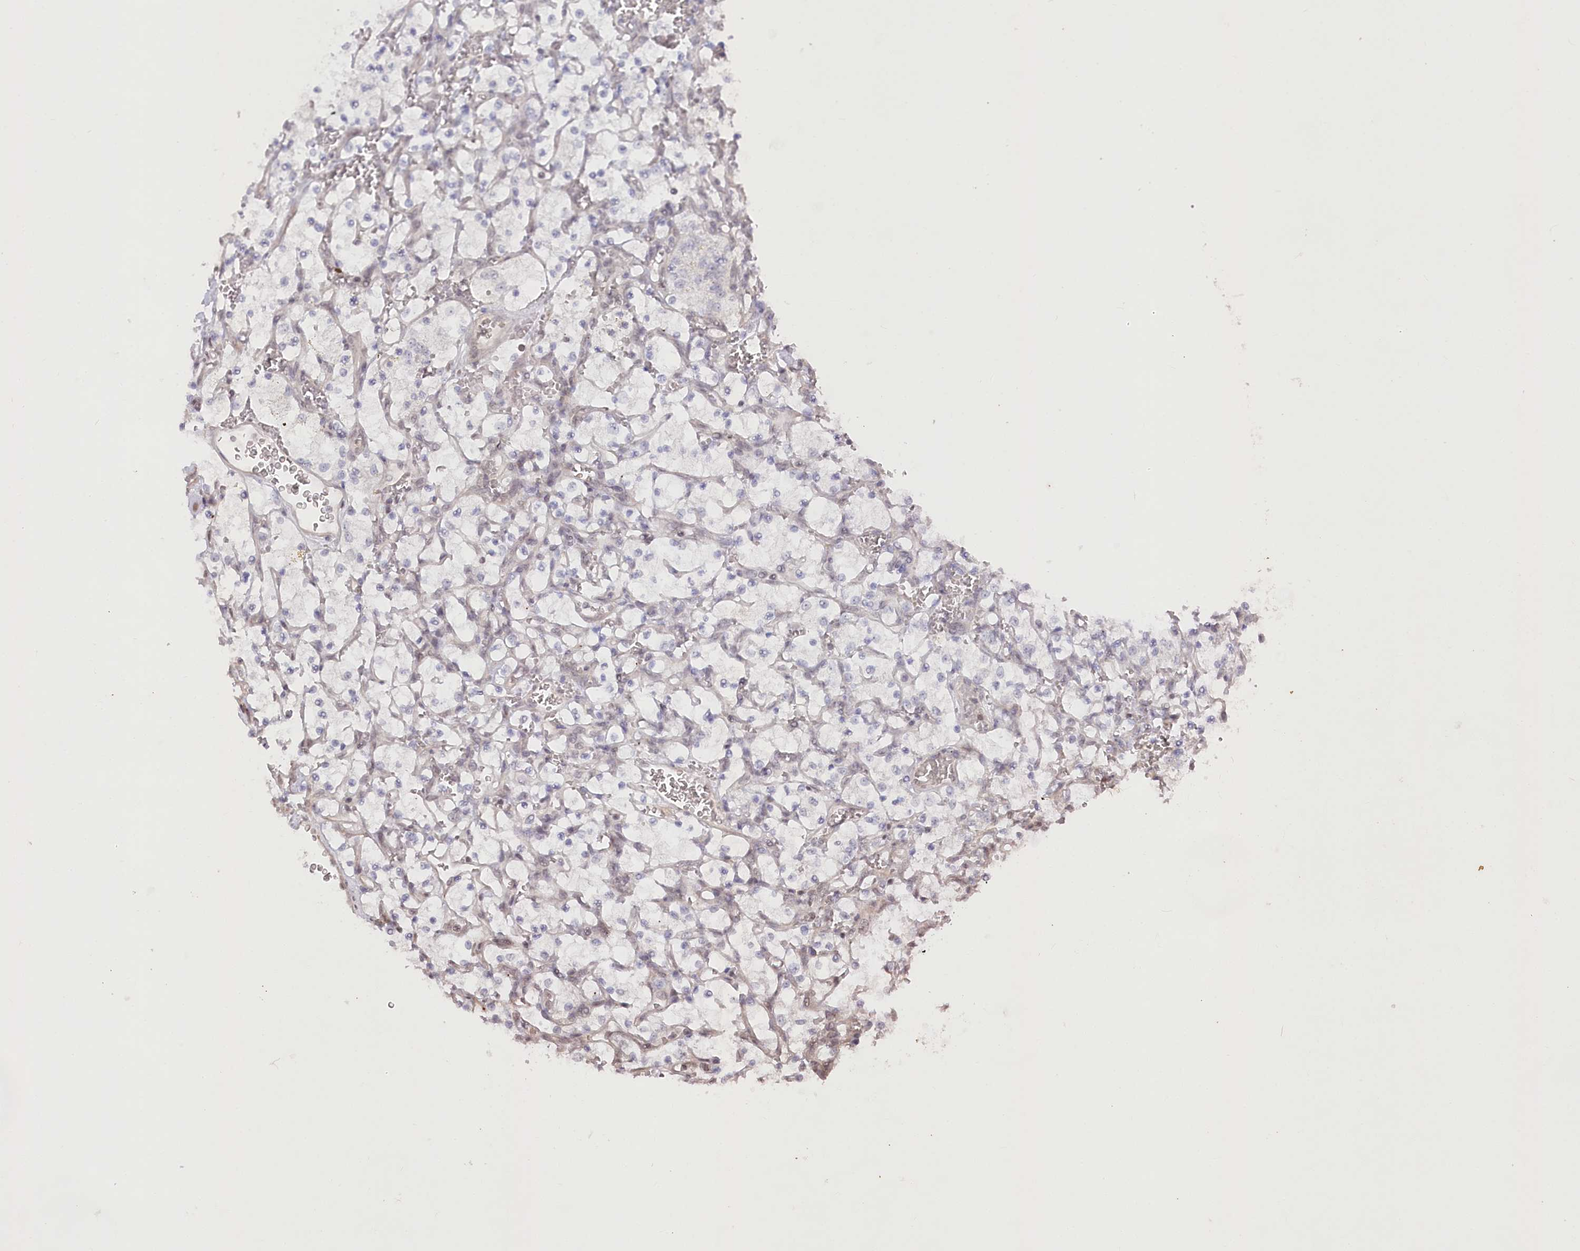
{"staining": {"intensity": "negative", "quantity": "none", "location": "none"}, "tissue": "renal cancer", "cell_type": "Tumor cells", "image_type": "cancer", "snomed": [{"axis": "morphology", "description": "Adenocarcinoma, NOS"}, {"axis": "topography", "description": "Kidney"}], "caption": "Immunohistochemistry (IHC) image of neoplastic tissue: renal cancer stained with DAB reveals no significant protein positivity in tumor cells. (Stains: DAB immunohistochemistry (IHC) with hematoxylin counter stain, Microscopy: brightfield microscopy at high magnification).", "gene": "CGGBP1", "patient": {"sex": "female", "age": 69}}